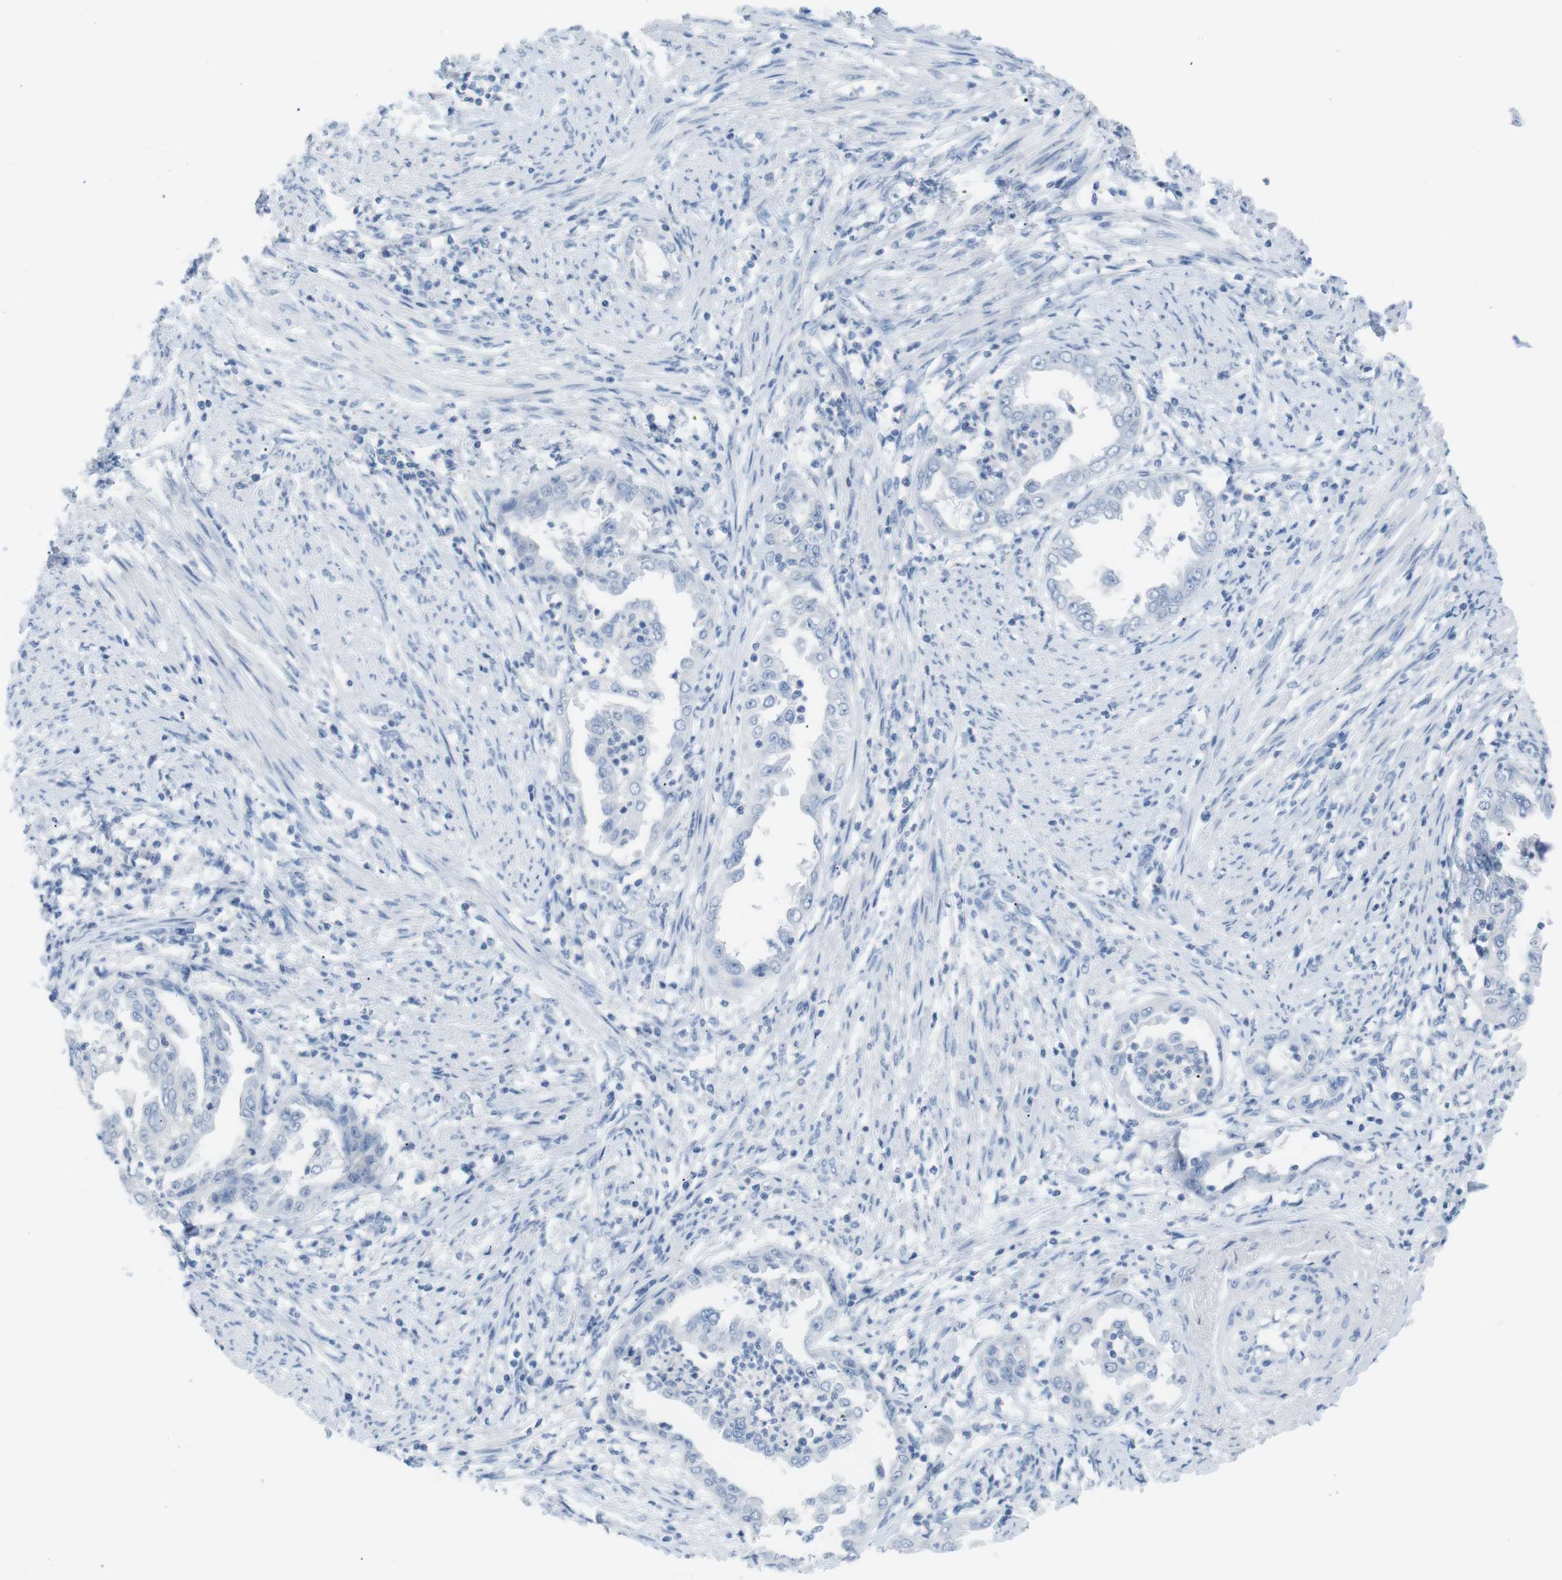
{"staining": {"intensity": "negative", "quantity": "none", "location": "none"}, "tissue": "endometrial cancer", "cell_type": "Tumor cells", "image_type": "cancer", "snomed": [{"axis": "morphology", "description": "Adenocarcinoma, NOS"}, {"axis": "topography", "description": "Endometrium"}], "caption": "The image shows no staining of tumor cells in endometrial cancer (adenocarcinoma).", "gene": "HBG2", "patient": {"sex": "female", "age": 85}}